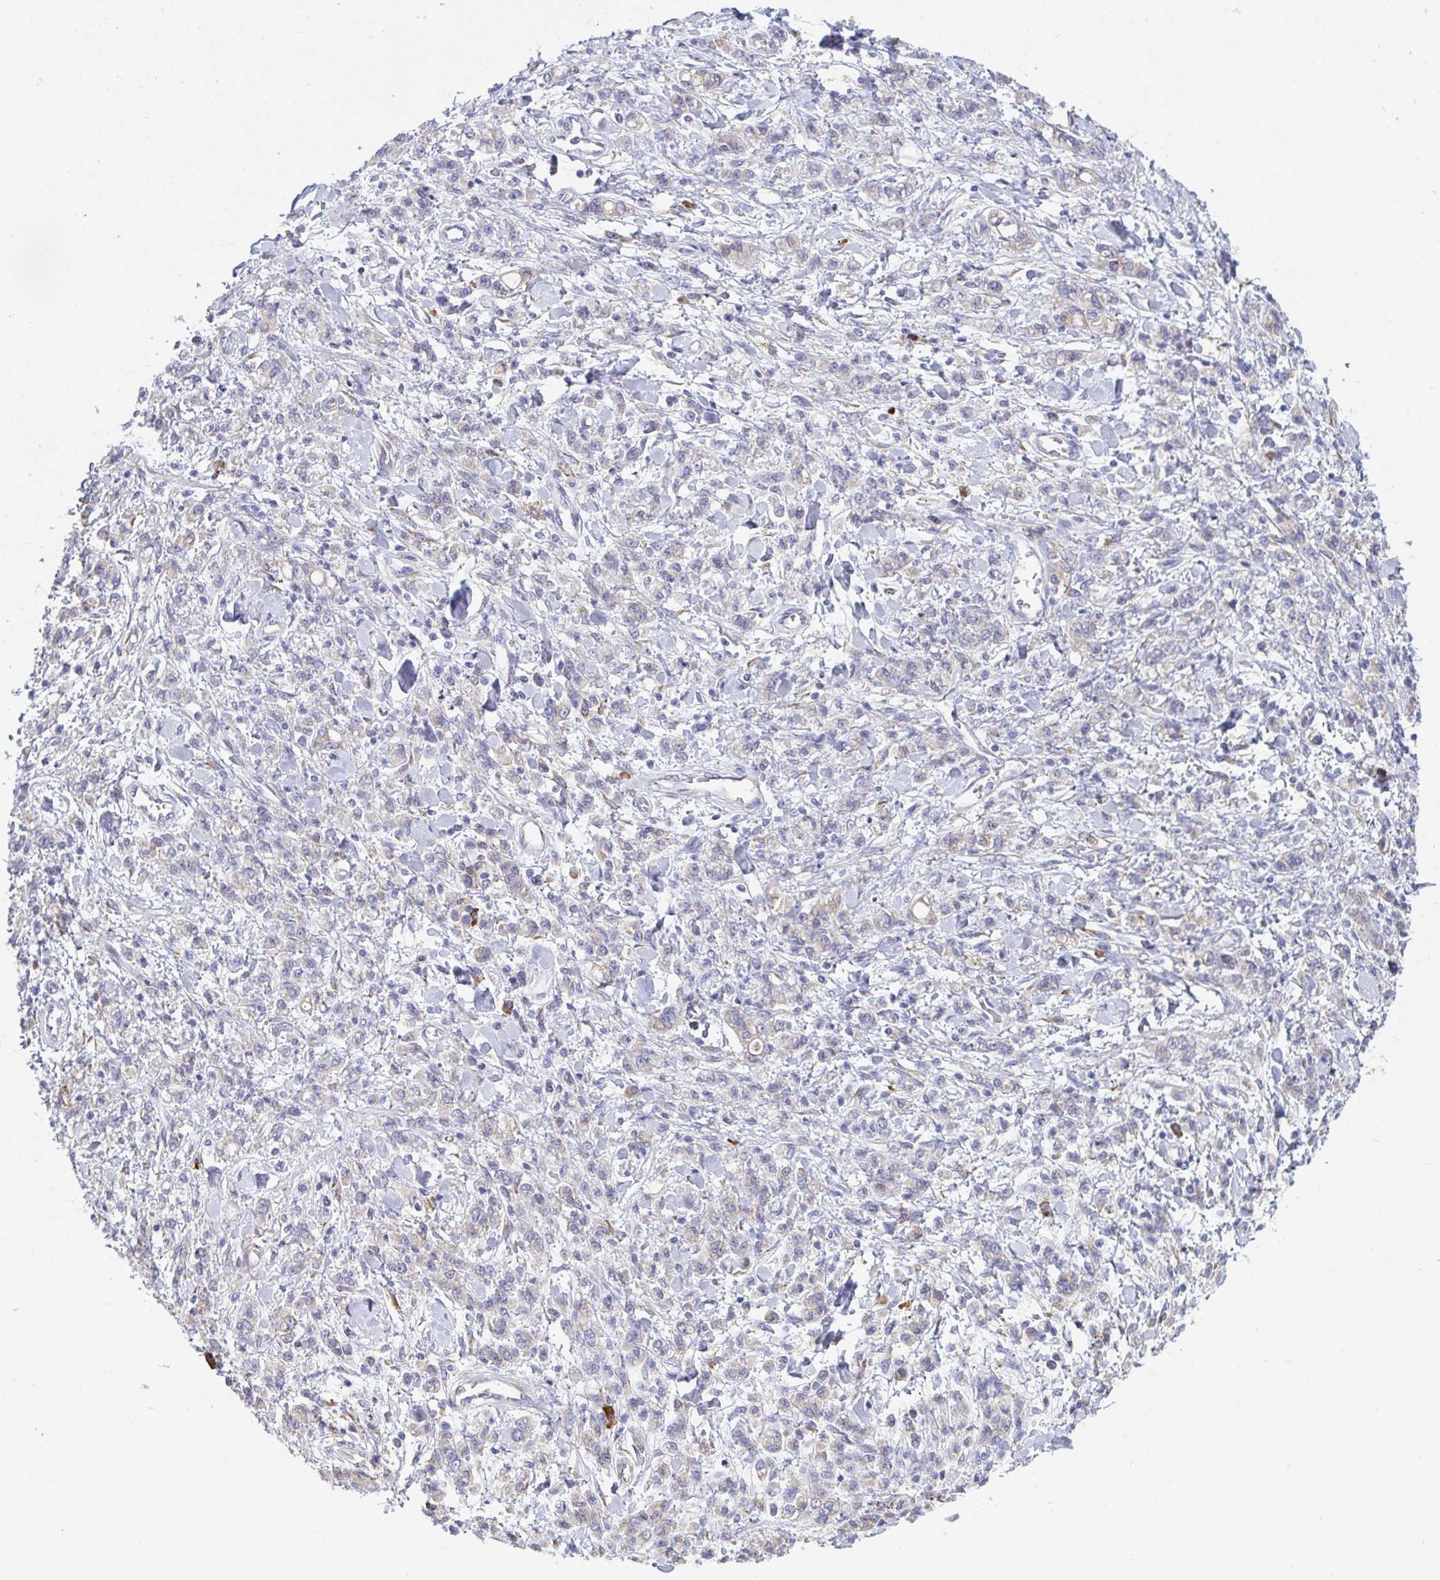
{"staining": {"intensity": "negative", "quantity": "none", "location": "none"}, "tissue": "stomach cancer", "cell_type": "Tumor cells", "image_type": "cancer", "snomed": [{"axis": "morphology", "description": "Adenocarcinoma, NOS"}, {"axis": "topography", "description": "Stomach"}], "caption": "An immunohistochemistry image of stomach cancer (adenocarcinoma) is shown. There is no staining in tumor cells of stomach cancer (adenocarcinoma).", "gene": "MYMK", "patient": {"sex": "male", "age": 77}}